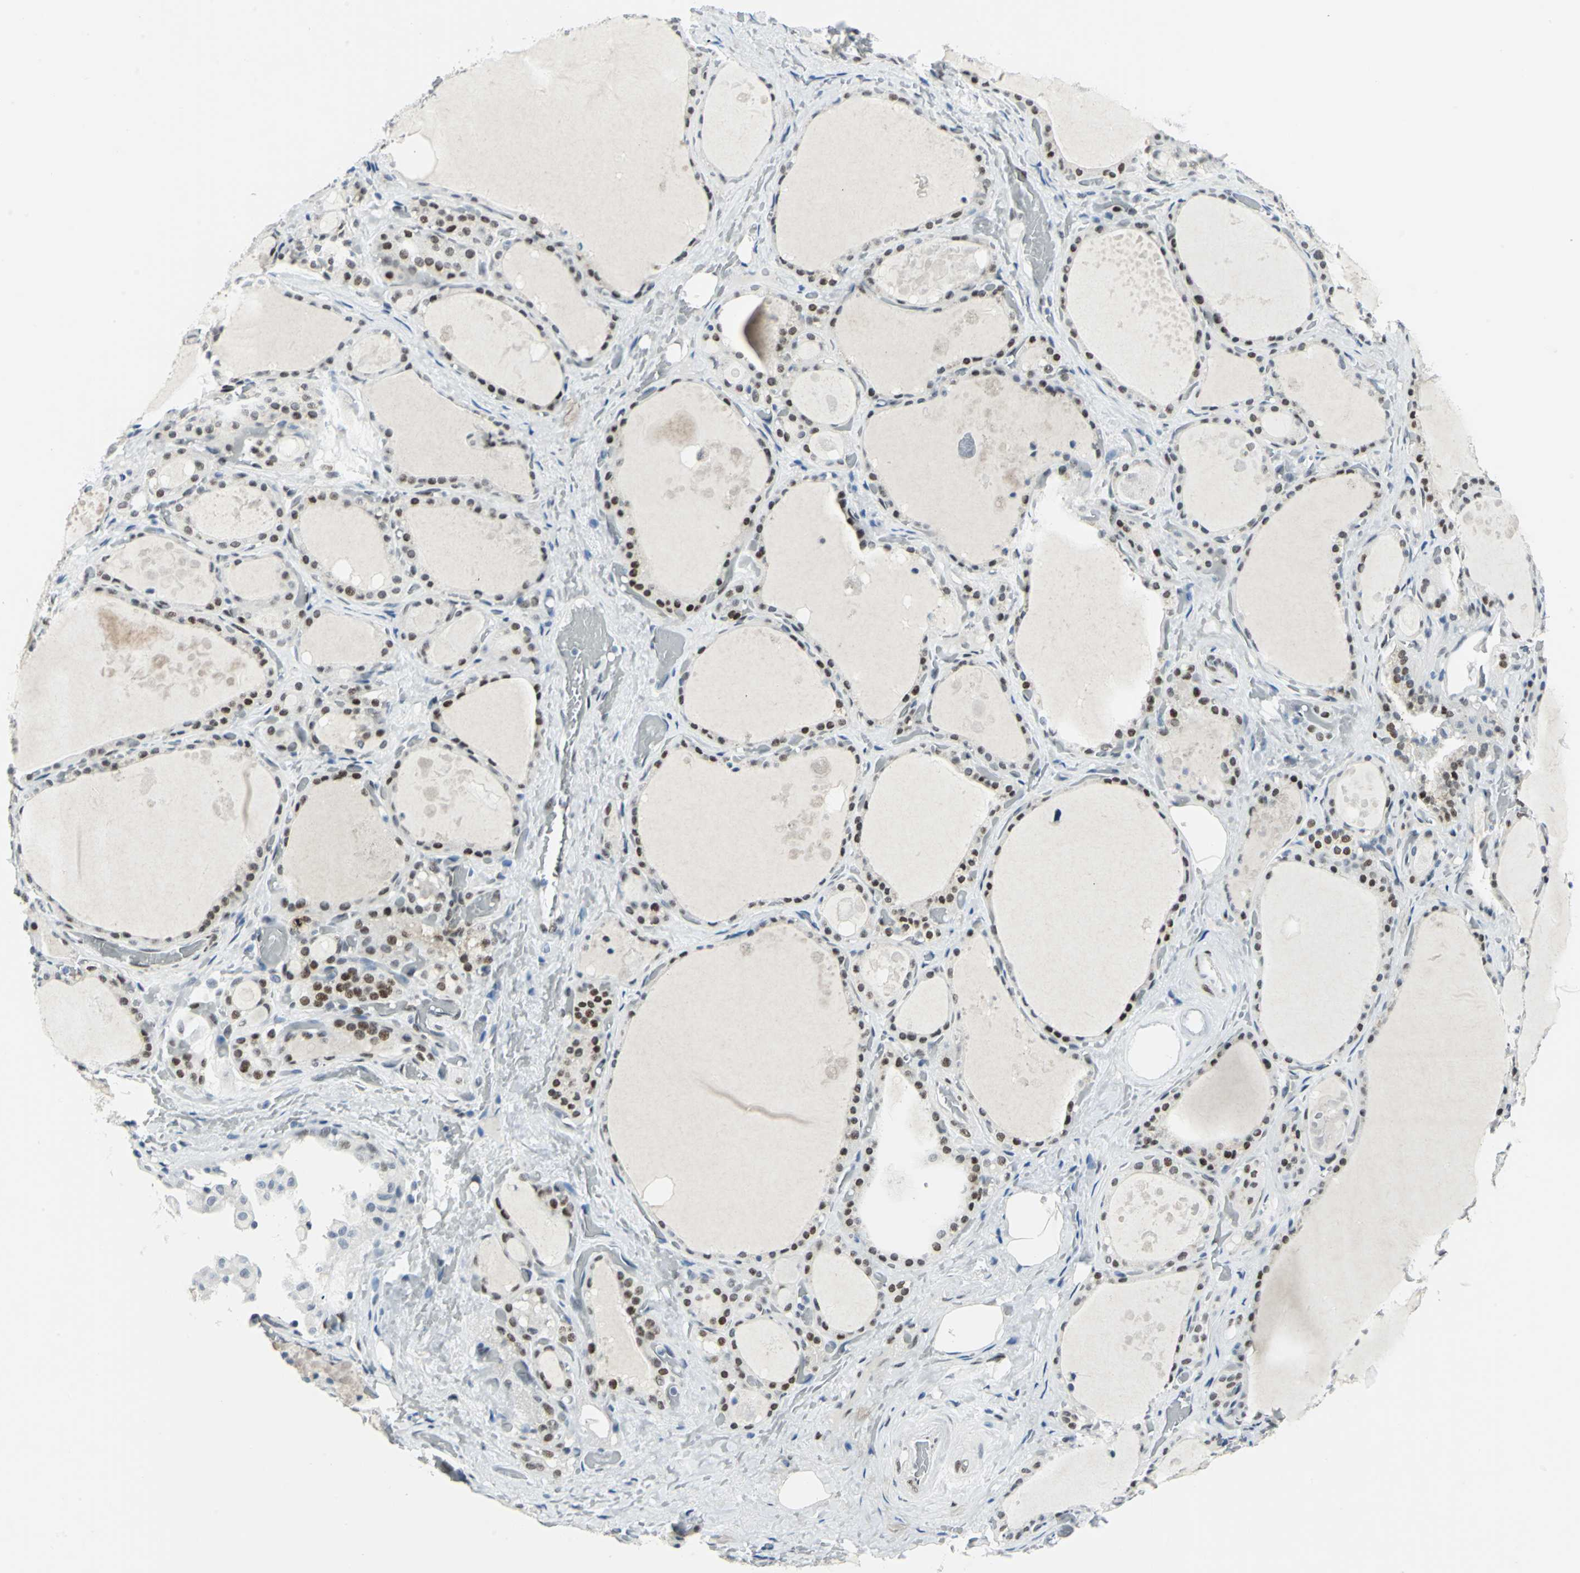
{"staining": {"intensity": "strong", "quantity": ">75%", "location": "nuclear"}, "tissue": "thyroid gland", "cell_type": "Glandular cells", "image_type": "normal", "snomed": [{"axis": "morphology", "description": "Normal tissue, NOS"}, {"axis": "topography", "description": "Thyroid gland"}], "caption": "Brown immunohistochemical staining in normal human thyroid gland demonstrates strong nuclear expression in approximately >75% of glandular cells. Immunohistochemistry stains the protein of interest in brown and the nuclei are stained blue.", "gene": "MEIS2", "patient": {"sex": "male", "age": 61}}